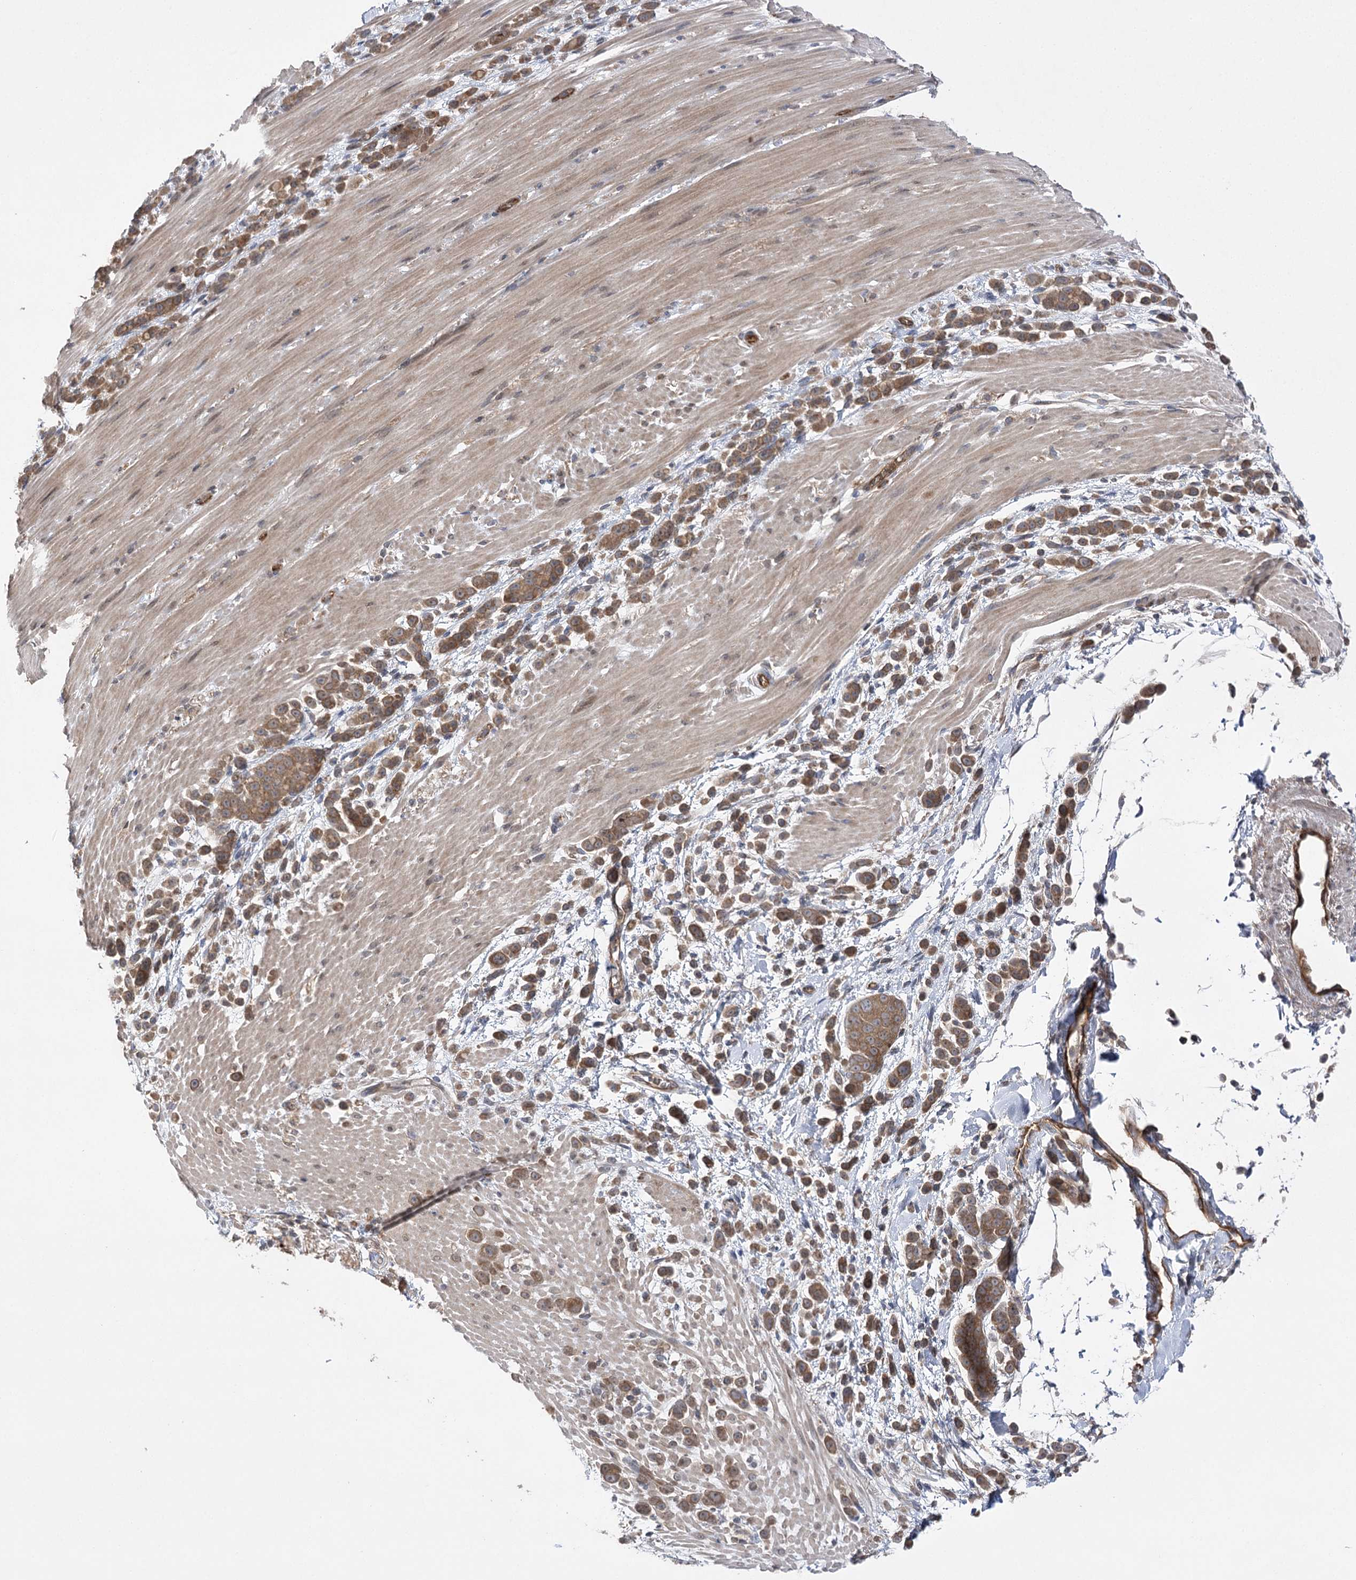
{"staining": {"intensity": "strong", "quantity": ">75%", "location": "cytoplasmic/membranous"}, "tissue": "pancreatic cancer", "cell_type": "Tumor cells", "image_type": "cancer", "snomed": [{"axis": "morphology", "description": "Normal tissue, NOS"}, {"axis": "morphology", "description": "Adenocarcinoma, NOS"}, {"axis": "topography", "description": "Pancreas"}], "caption": "Immunohistochemical staining of pancreatic cancer (adenocarcinoma) demonstrates high levels of strong cytoplasmic/membranous protein staining in approximately >75% of tumor cells.", "gene": "BCR", "patient": {"sex": "female", "age": 64}}